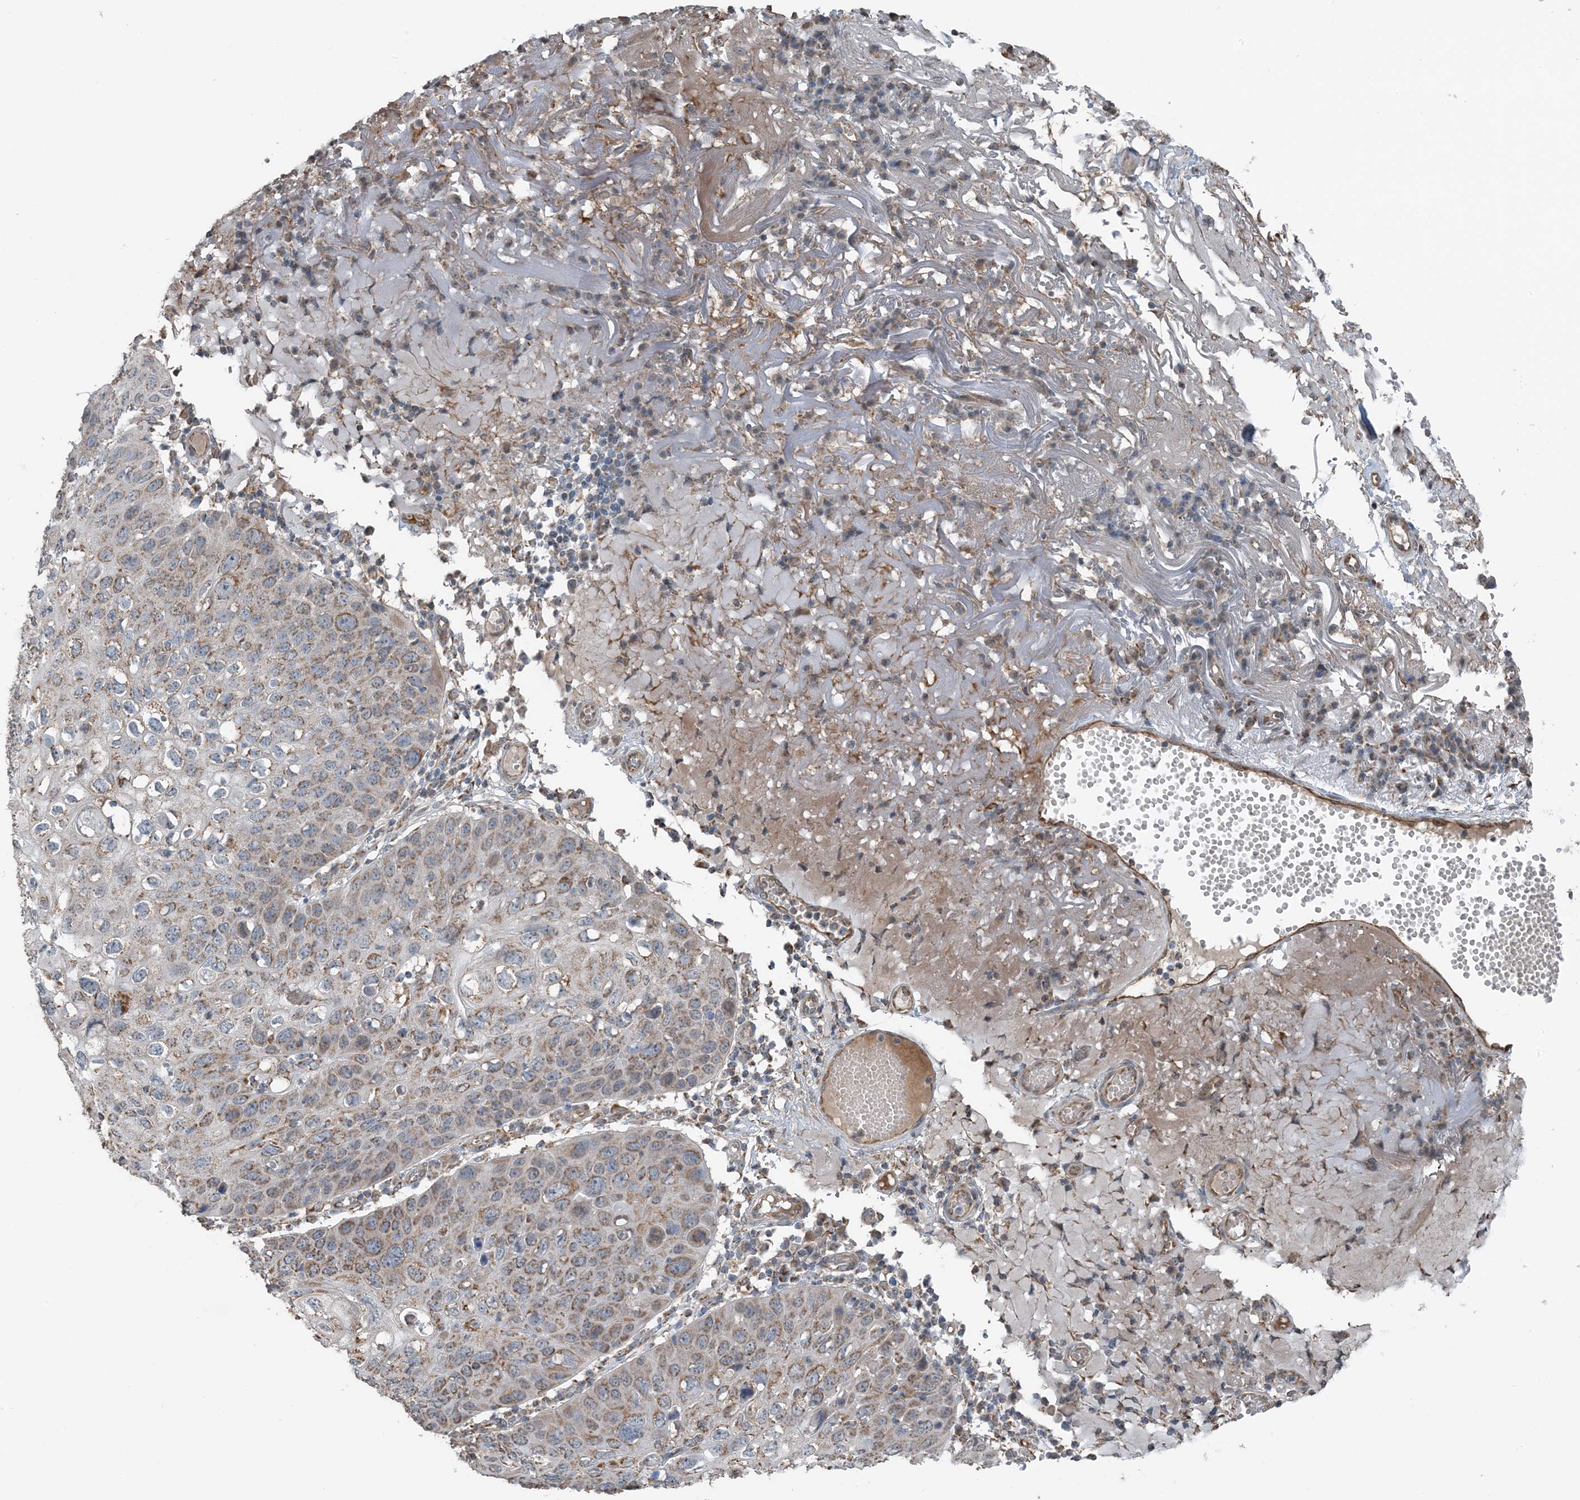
{"staining": {"intensity": "moderate", "quantity": ">75%", "location": "cytoplasmic/membranous"}, "tissue": "skin cancer", "cell_type": "Tumor cells", "image_type": "cancer", "snomed": [{"axis": "morphology", "description": "Squamous cell carcinoma, NOS"}, {"axis": "topography", "description": "Skin"}], "caption": "Immunohistochemistry of human skin cancer shows medium levels of moderate cytoplasmic/membranous staining in about >75% of tumor cells. (IHC, brightfield microscopy, high magnification).", "gene": "PILRB", "patient": {"sex": "female", "age": 90}}